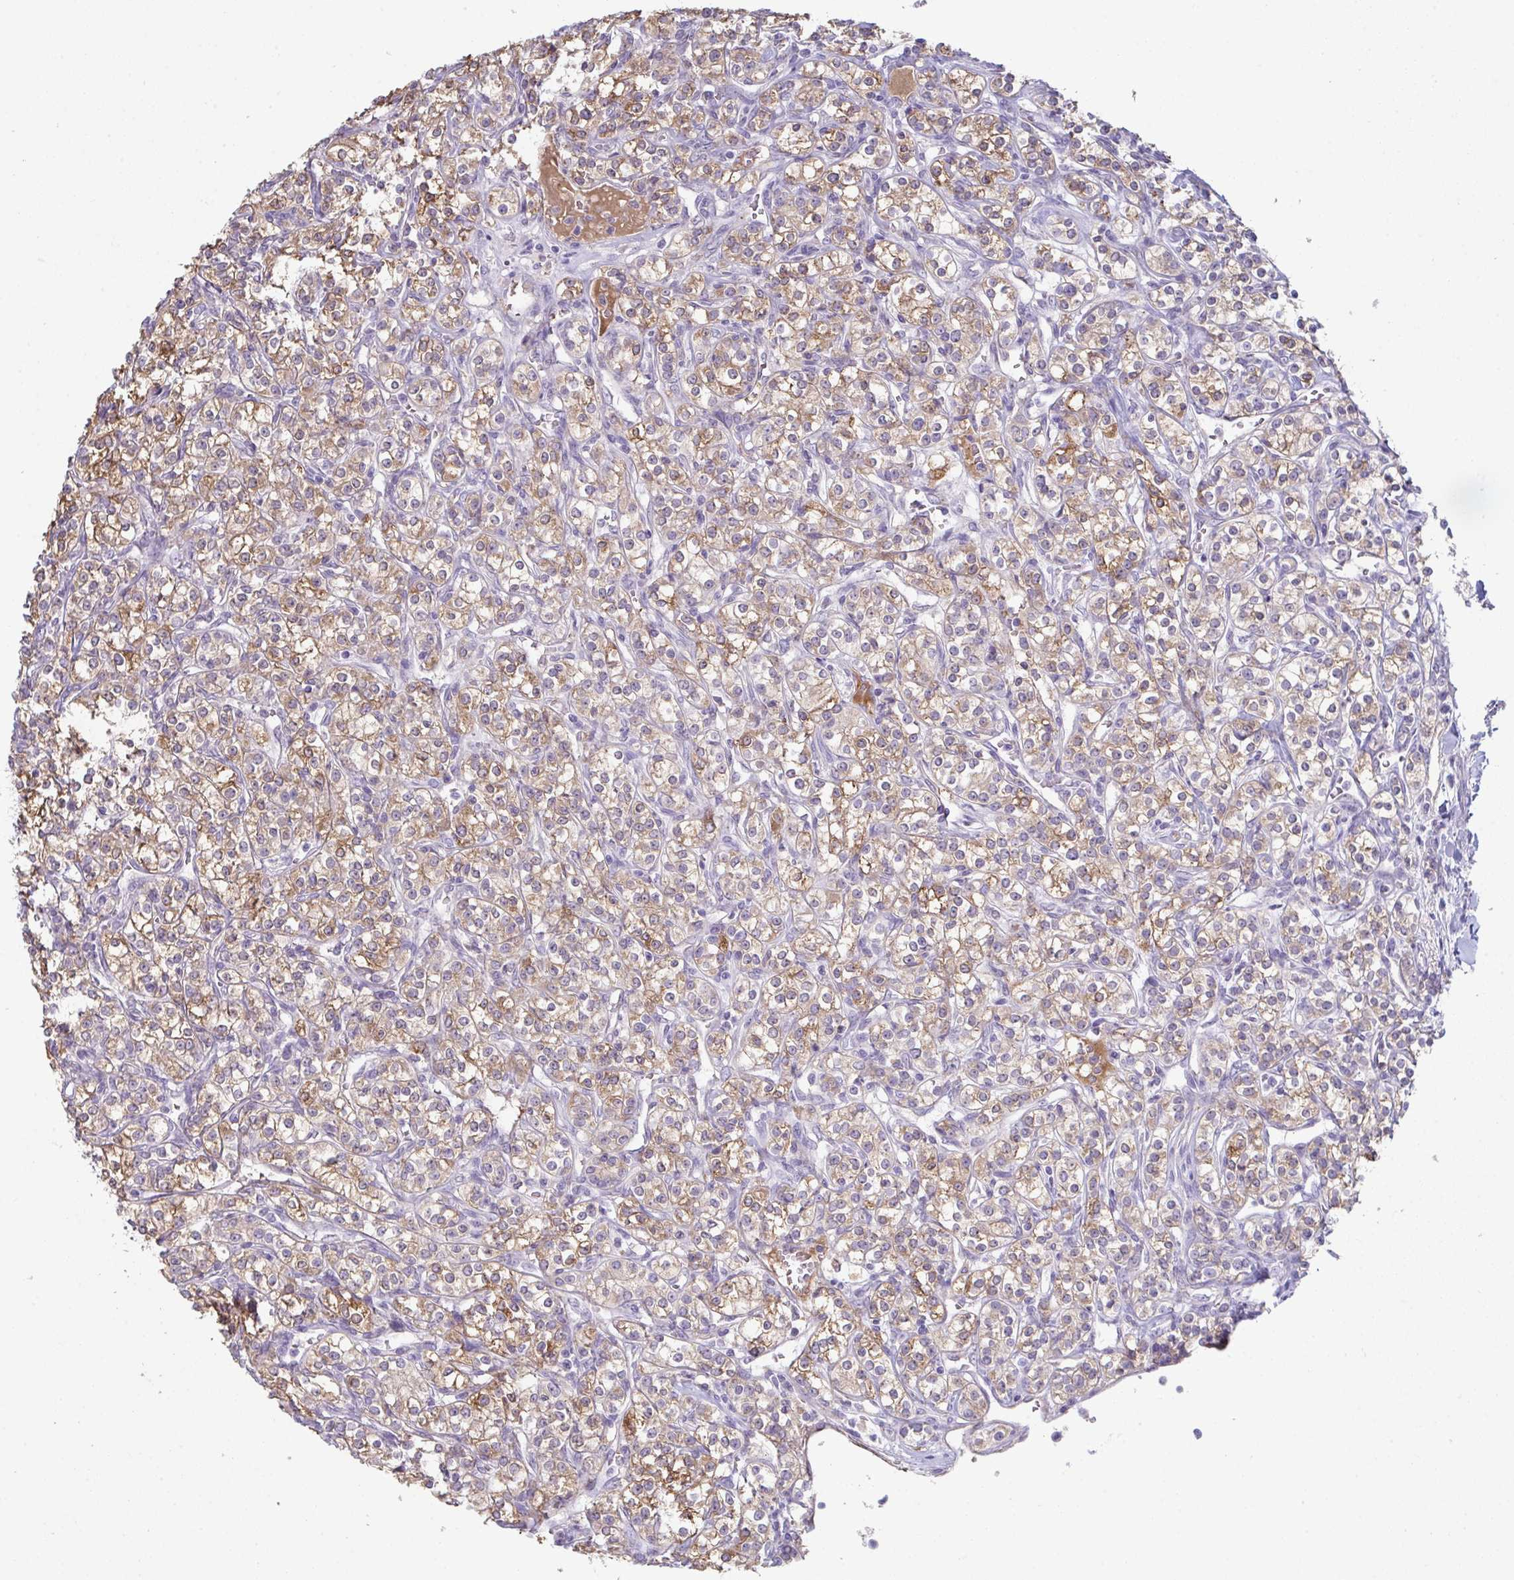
{"staining": {"intensity": "moderate", "quantity": ">75%", "location": "cytoplasmic/membranous"}, "tissue": "renal cancer", "cell_type": "Tumor cells", "image_type": "cancer", "snomed": [{"axis": "morphology", "description": "Adenocarcinoma, NOS"}, {"axis": "topography", "description": "Kidney"}], "caption": "Renal cancer tissue demonstrates moderate cytoplasmic/membranous expression in approximately >75% of tumor cells The staining is performed using DAB brown chromogen to label protein expression. The nuclei are counter-stained blue using hematoxylin.", "gene": "ADAM21", "patient": {"sex": "male", "age": 77}}